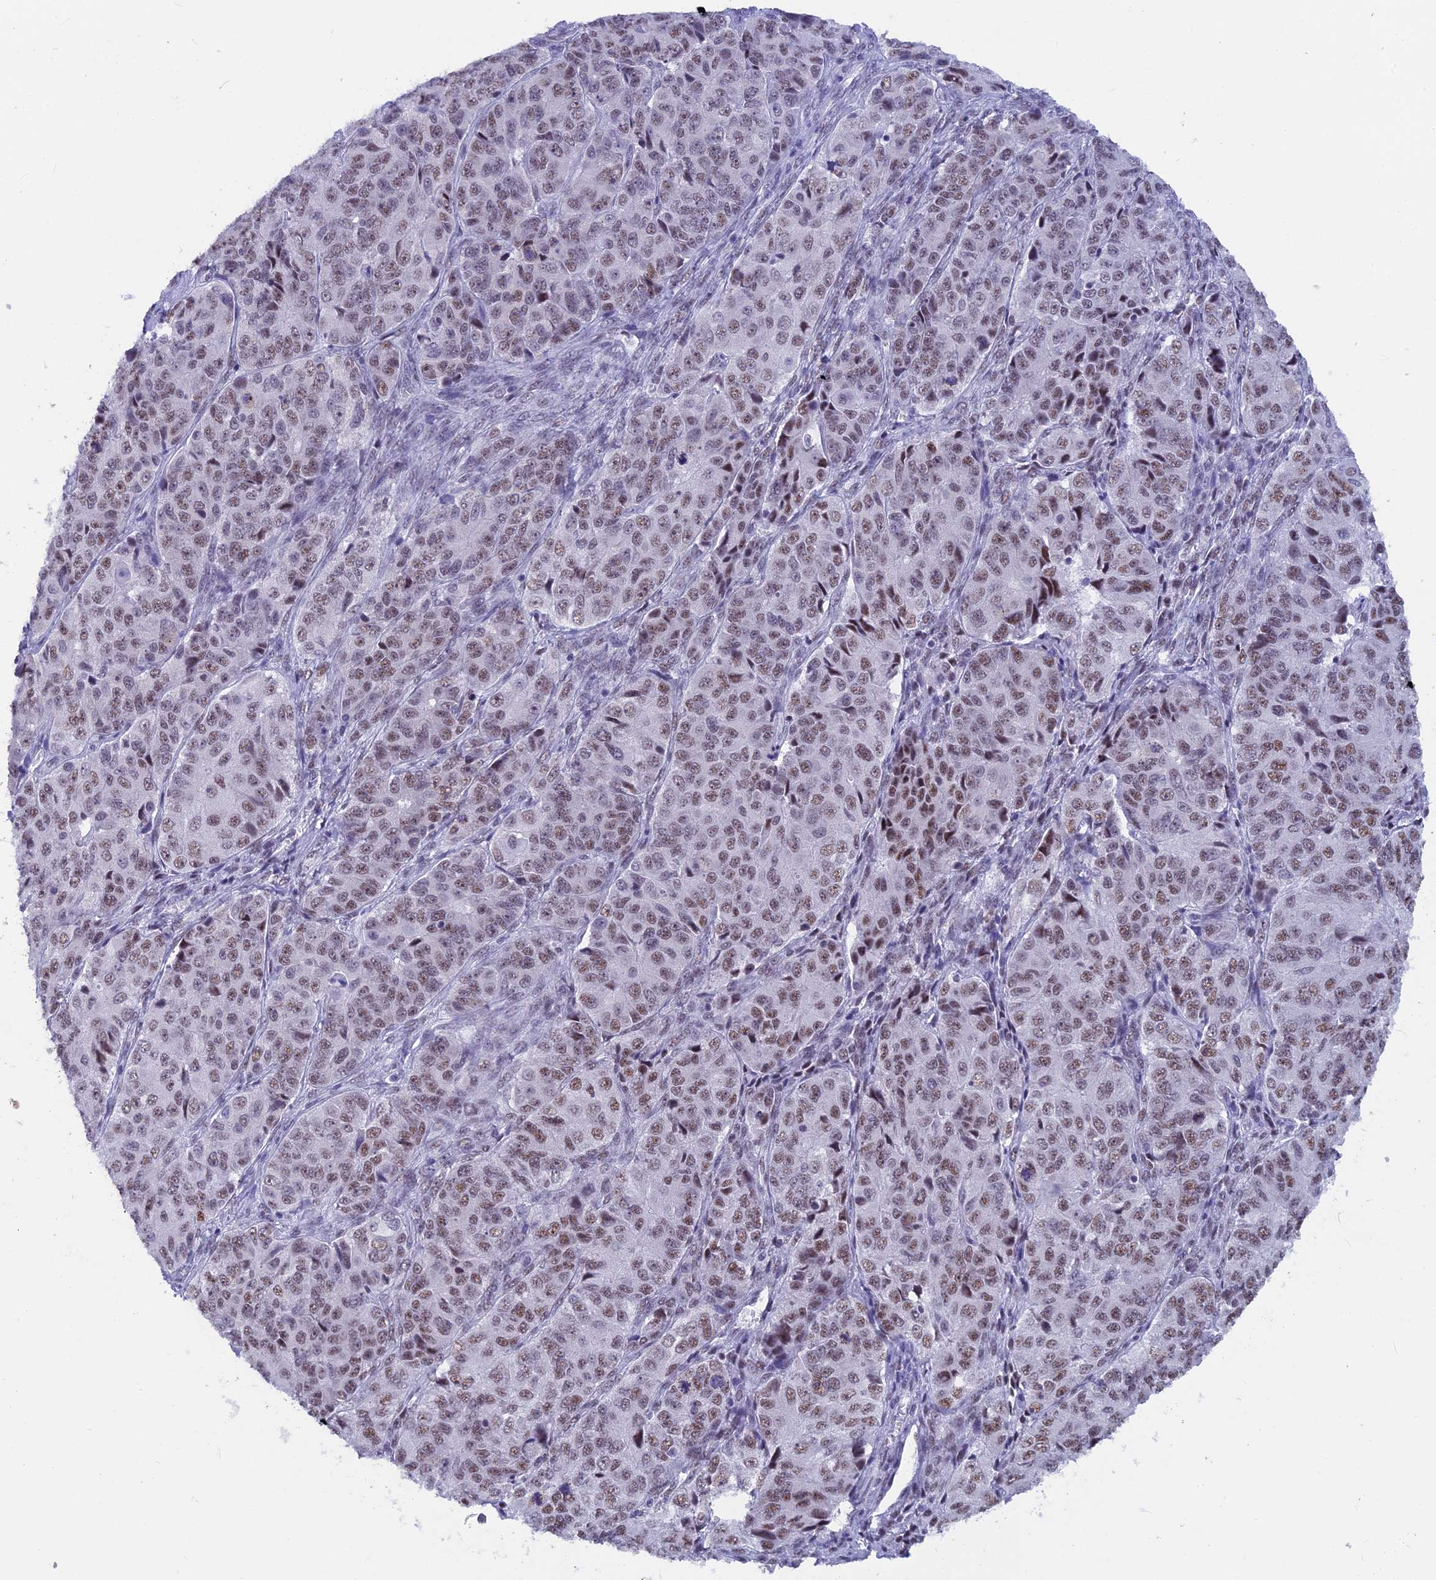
{"staining": {"intensity": "moderate", "quantity": "25%-75%", "location": "nuclear"}, "tissue": "ovarian cancer", "cell_type": "Tumor cells", "image_type": "cancer", "snomed": [{"axis": "morphology", "description": "Carcinoma, endometroid"}, {"axis": "topography", "description": "Ovary"}], "caption": "A high-resolution photomicrograph shows immunohistochemistry (IHC) staining of ovarian cancer, which exhibits moderate nuclear positivity in approximately 25%-75% of tumor cells.", "gene": "SRSF5", "patient": {"sex": "female", "age": 51}}